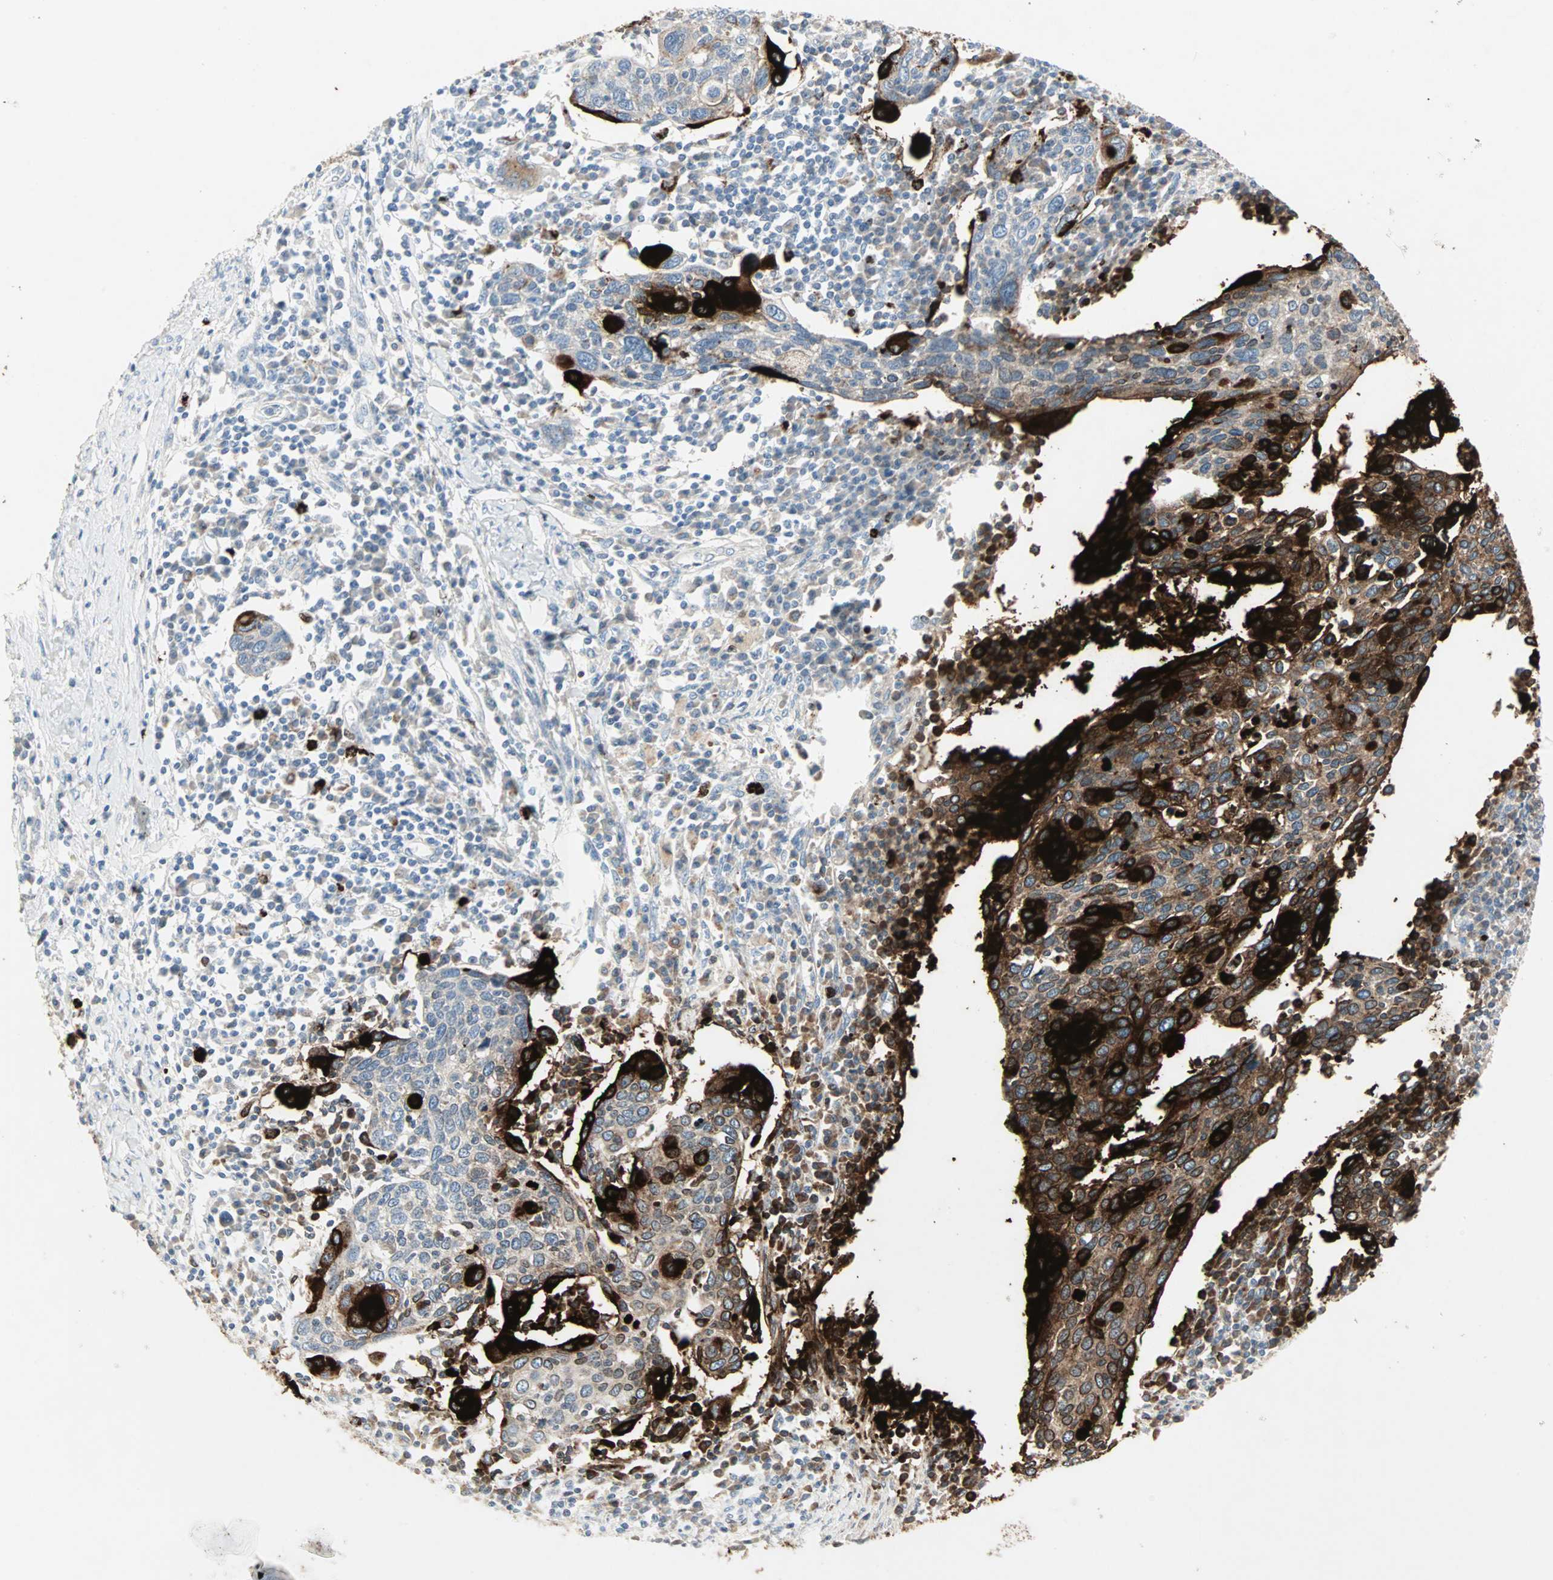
{"staining": {"intensity": "strong", "quantity": ">75%", "location": "cytoplasmic/membranous"}, "tissue": "cervical cancer", "cell_type": "Tumor cells", "image_type": "cancer", "snomed": [{"axis": "morphology", "description": "Squamous cell carcinoma, NOS"}, {"axis": "topography", "description": "Cervix"}], "caption": "A micrograph showing strong cytoplasmic/membranous staining in about >75% of tumor cells in cervical cancer, as visualized by brown immunohistochemical staining.", "gene": "CEACAM6", "patient": {"sex": "female", "age": 40}}